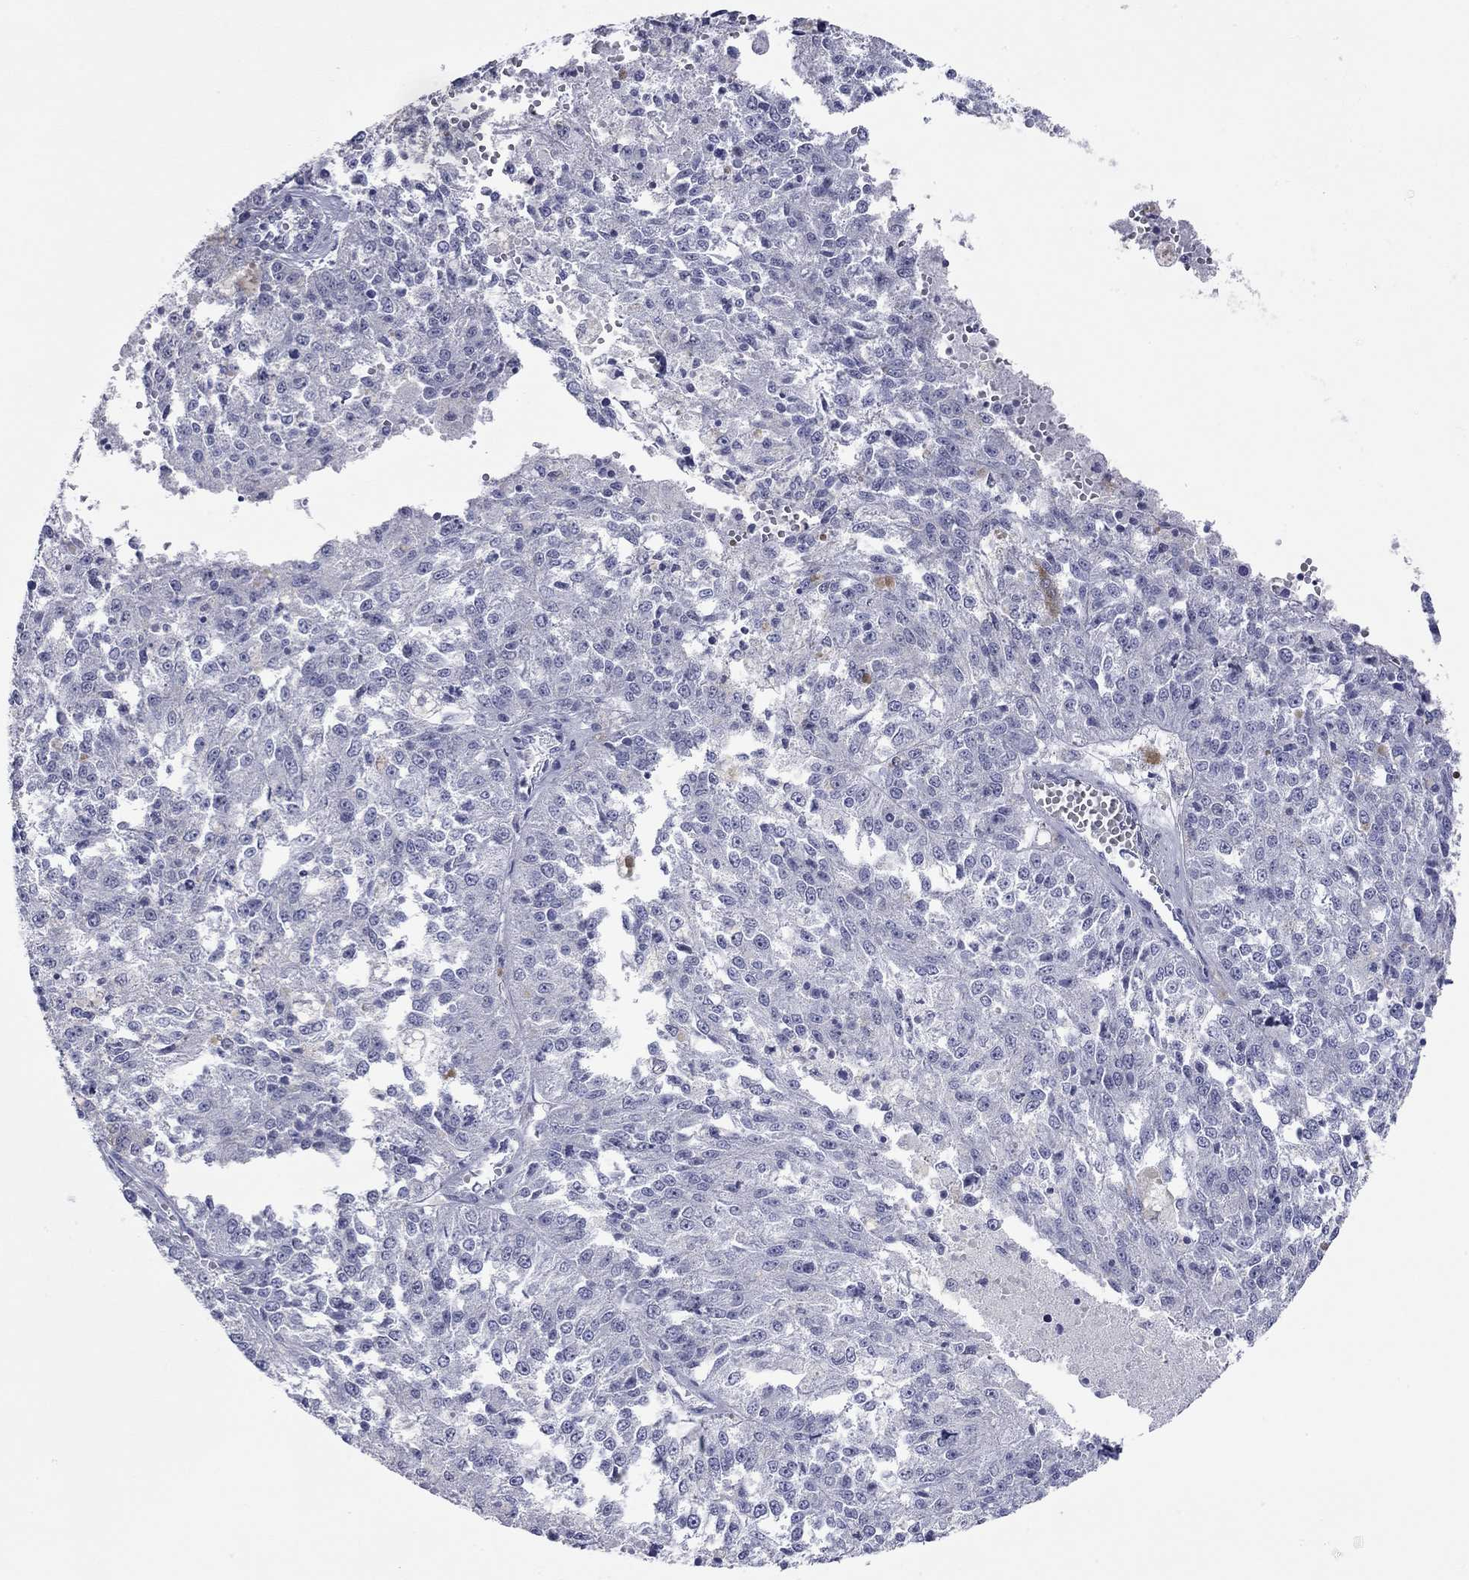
{"staining": {"intensity": "negative", "quantity": "none", "location": "none"}, "tissue": "melanoma", "cell_type": "Tumor cells", "image_type": "cancer", "snomed": [{"axis": "morphology", "description": "Malignant melanoma, Metastatic site"}, {"axis": "topography", "description": "Lymph node"}], "caption": "Protein analysis of melanoma displays no significant positivity in tumor cells.", "gene": "ACTL7B", "patient": {"sex": "female", "age": 64}}